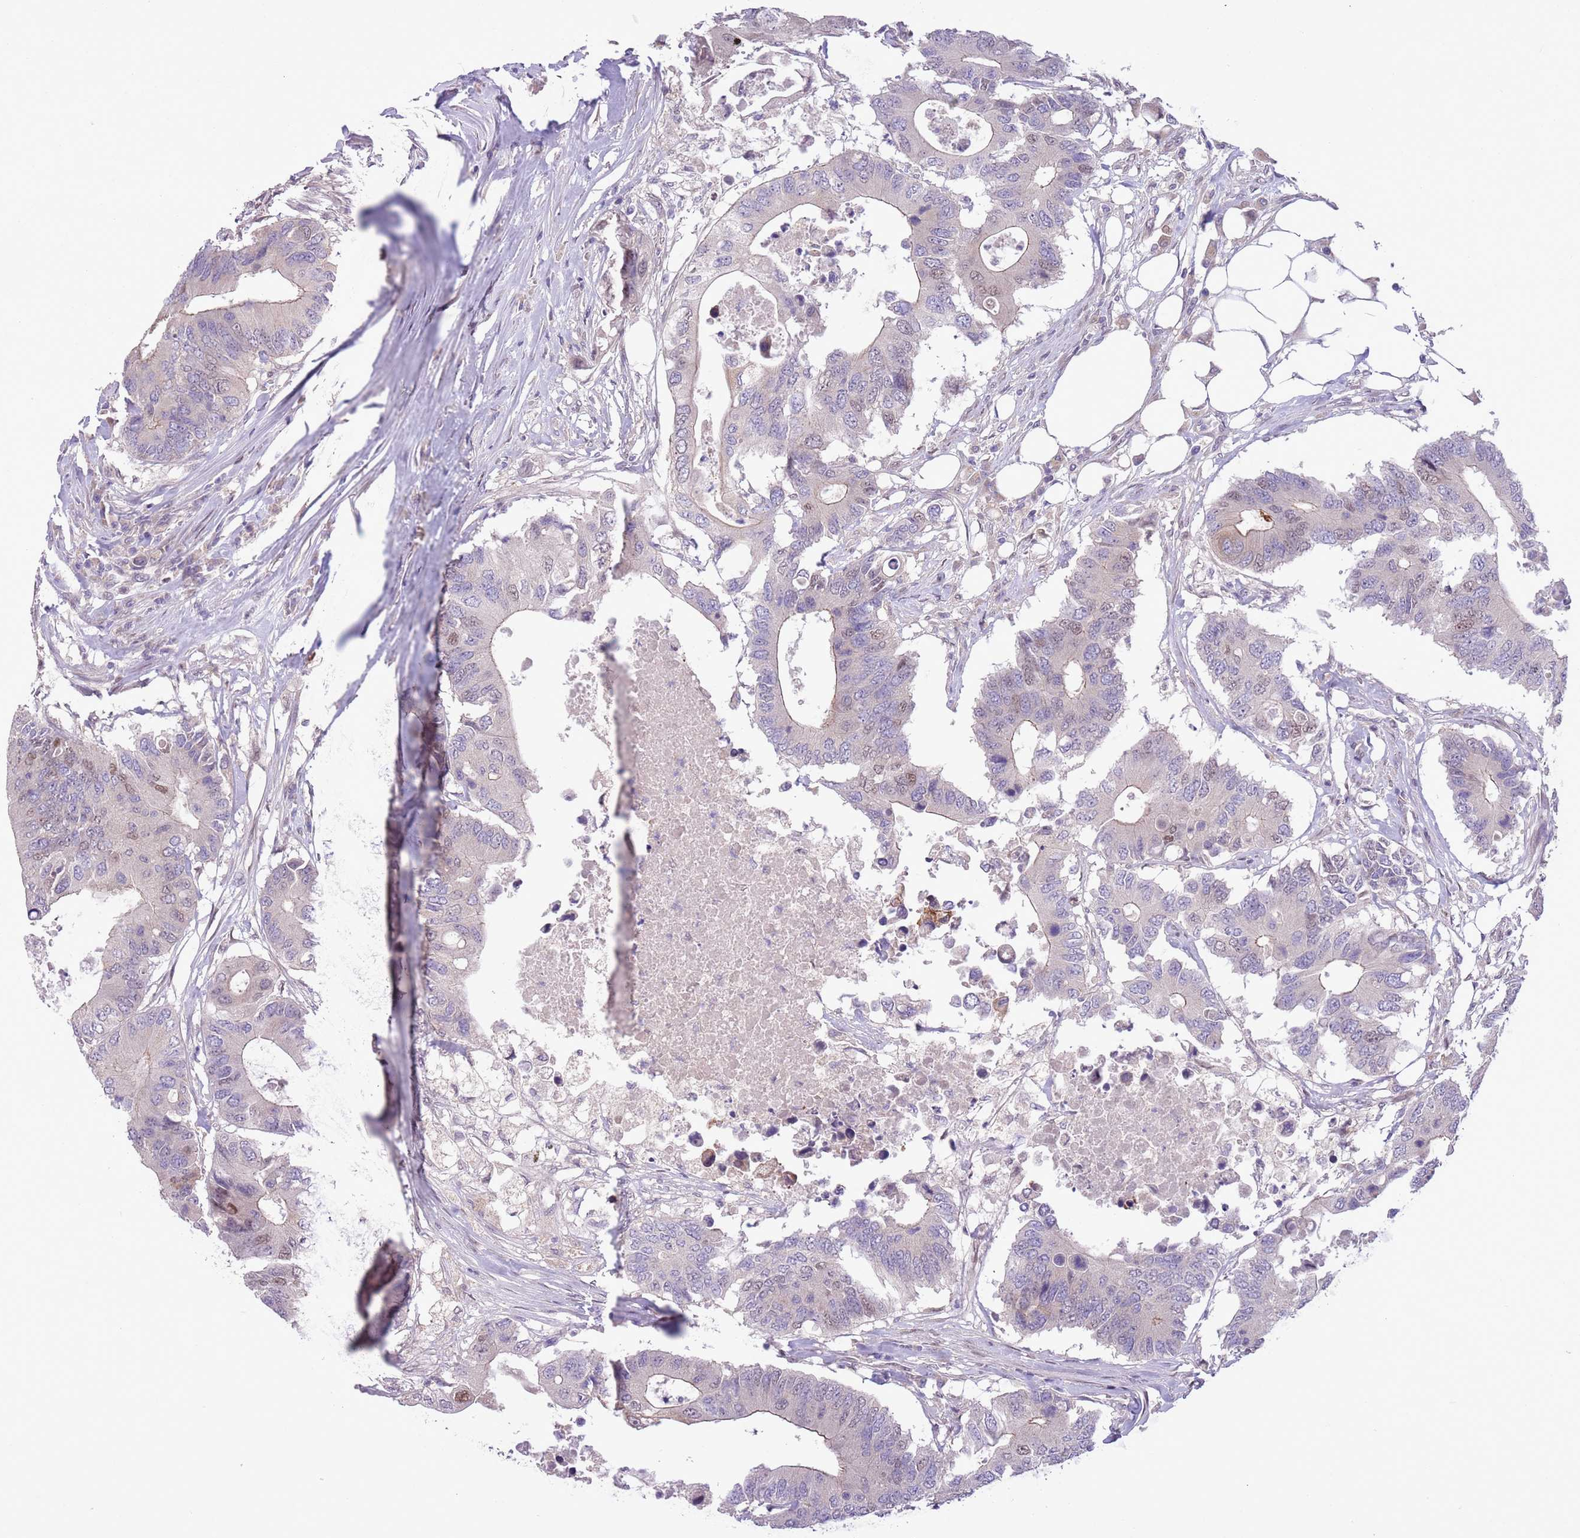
{"staining": {"intensity": "weak", "quantity": "<25%", "location": "nuclear"}, "tissue": "colorectal cancer", "cell_type": "Tumor cells", "image_type": "cancer", "snomed": [{"axis": "morphology", "description": "Adenocarcinoma, NOS"}, {"axis": "topography", "description": "Colon"}], "caption": "DAB immunohistochemical staining of colorectal cancer shows no significant expression in tumor cells. (DAB IHC with hematoxylin counter stain).", "gene": "CCND2", "patient": {"sex": "male", "age": 71}}